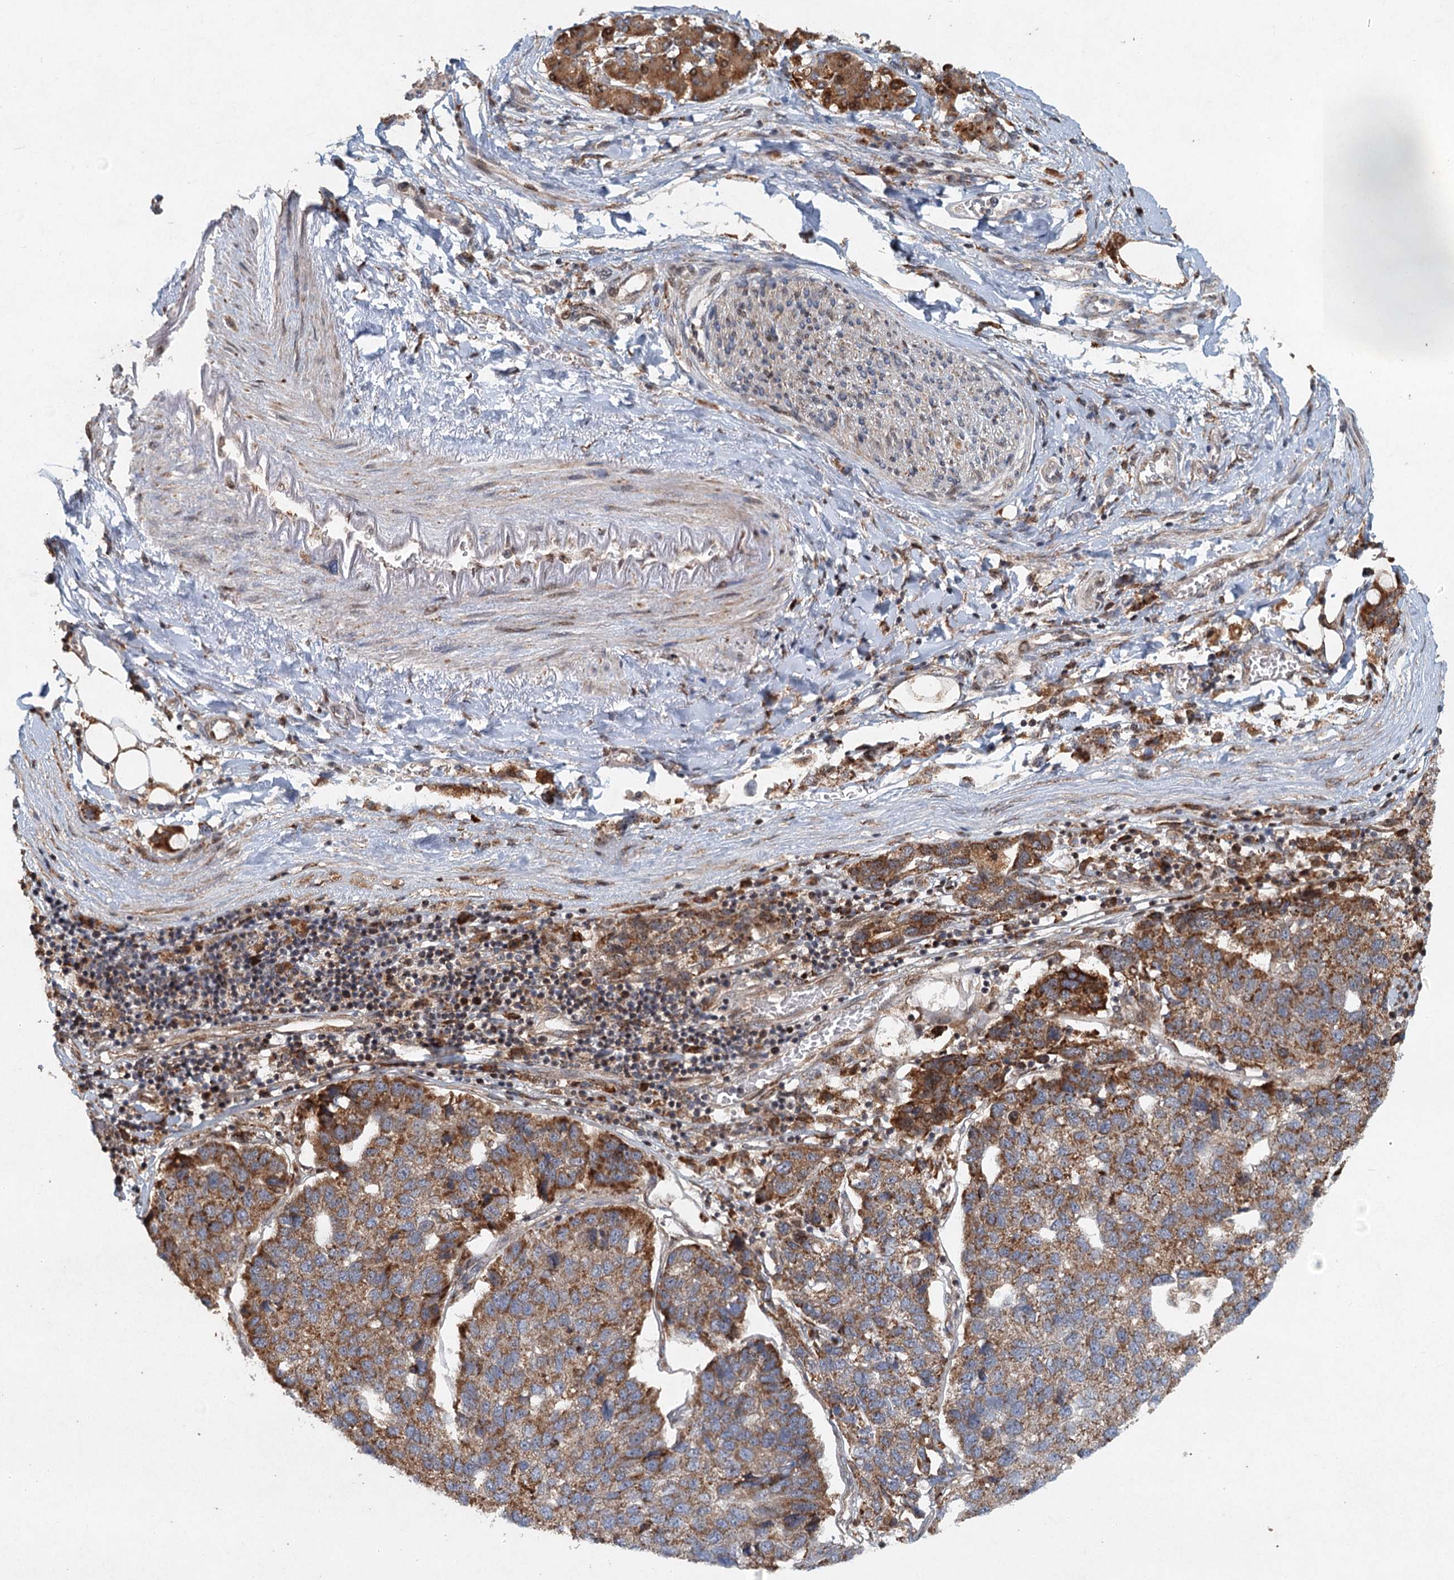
{"staining": {"intensity": "moderate", "quantity": ">75%", "location": "cytoplasmic/membranous"}, "tissue": "pancreatic cancer", "cell_type": "Tumor cells", "image_type": "cancer", "snomed": [{"axis": "morphology", "description": "Adenocarcinoma, NOS"}, {"axis": "topography", "description": "Pancreas"}], "caption": "Immunohistochemistry of pancreatic cancer (adenocarcinoma) demonstrates medium levels of moderate cytoplasmic/membranous staining in about >75% of tumor cells. The staining was performed using DAB, with brown indicating positive protein expression. Nuclei are stained blue with hematoxylin.", "gene": "SRPX2", "patient": {"sex": "female", "age": 61}}